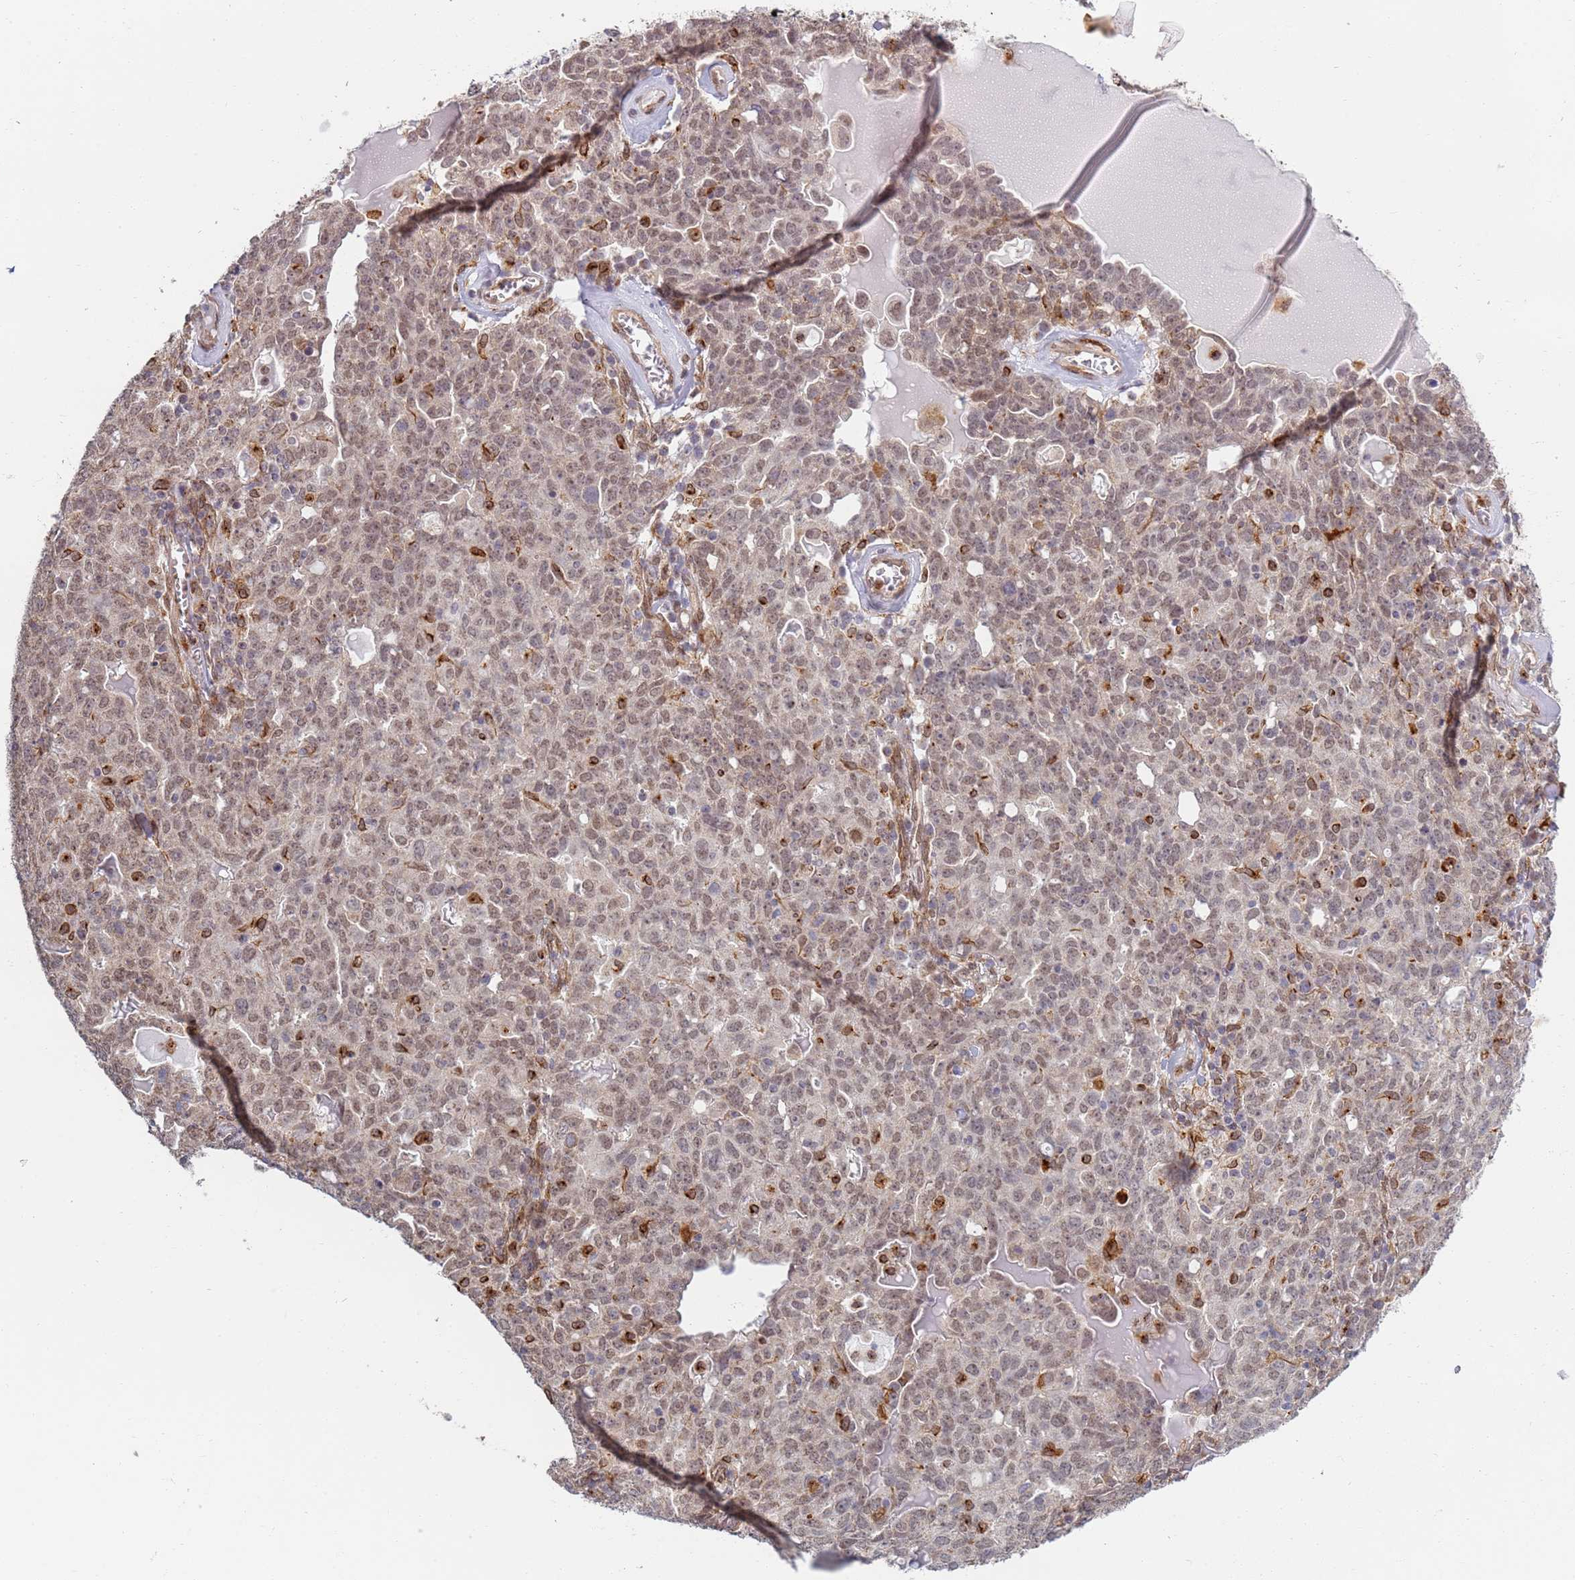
{"staining": {"intensity": "moderate", "quantity": ">75%", "location": "cytoplasmic/membranous,nuclear"}, "tissue": "ovarian cancer", "cell_type": "Tumor cells", "image_type": "cancer", "snomed": [{"axis": "morphology", "description": "Carcinoma, endometroid"}, {"axis": "topography", "description": "Ovary"}], "caption": "Human ovarian endometroid carcinoma stained with a protein marker exhibits moderate staining in tumor cells.", "gene": "CEP170", "patient": {"sex": "female", "age": 62}}